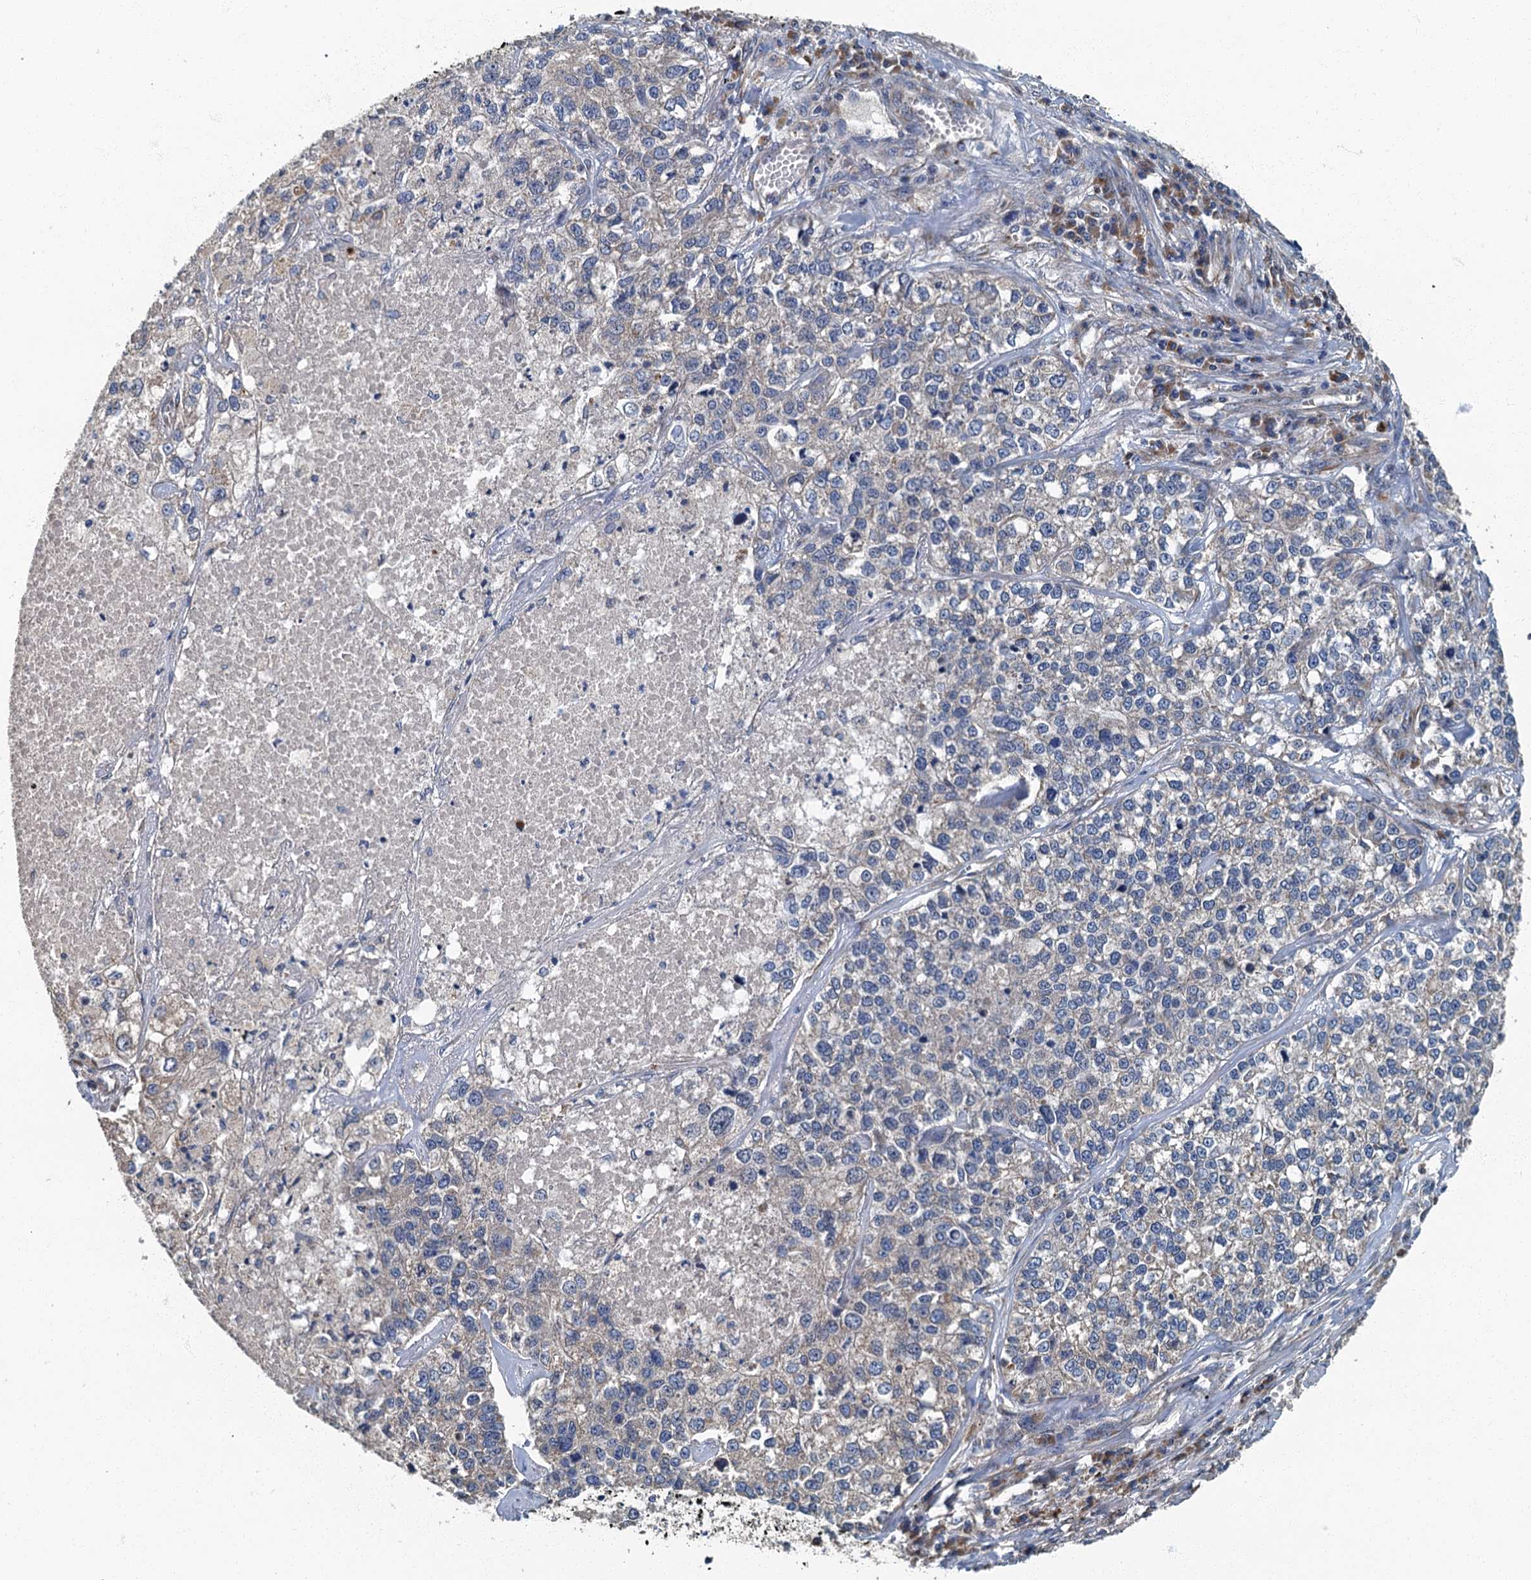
{"staining": {"intensity": "negative", "quantity": "none", "location": "none"}, "tissue": "lung cancer", "cell_type": "Tumor cells", "image_type": "cancer", "snomed": [{"axis": "morphology", "description": "Adenocarcinoma, NOS"}, {"axis": "topography", "description": "Lung"}], "caption": "Lung adenocarcinoma was stained to show a protein in brown. There is no significant staining in tumor cells.", "gene": "DDX49", "patient": {"sex": "male", "age": 49}}